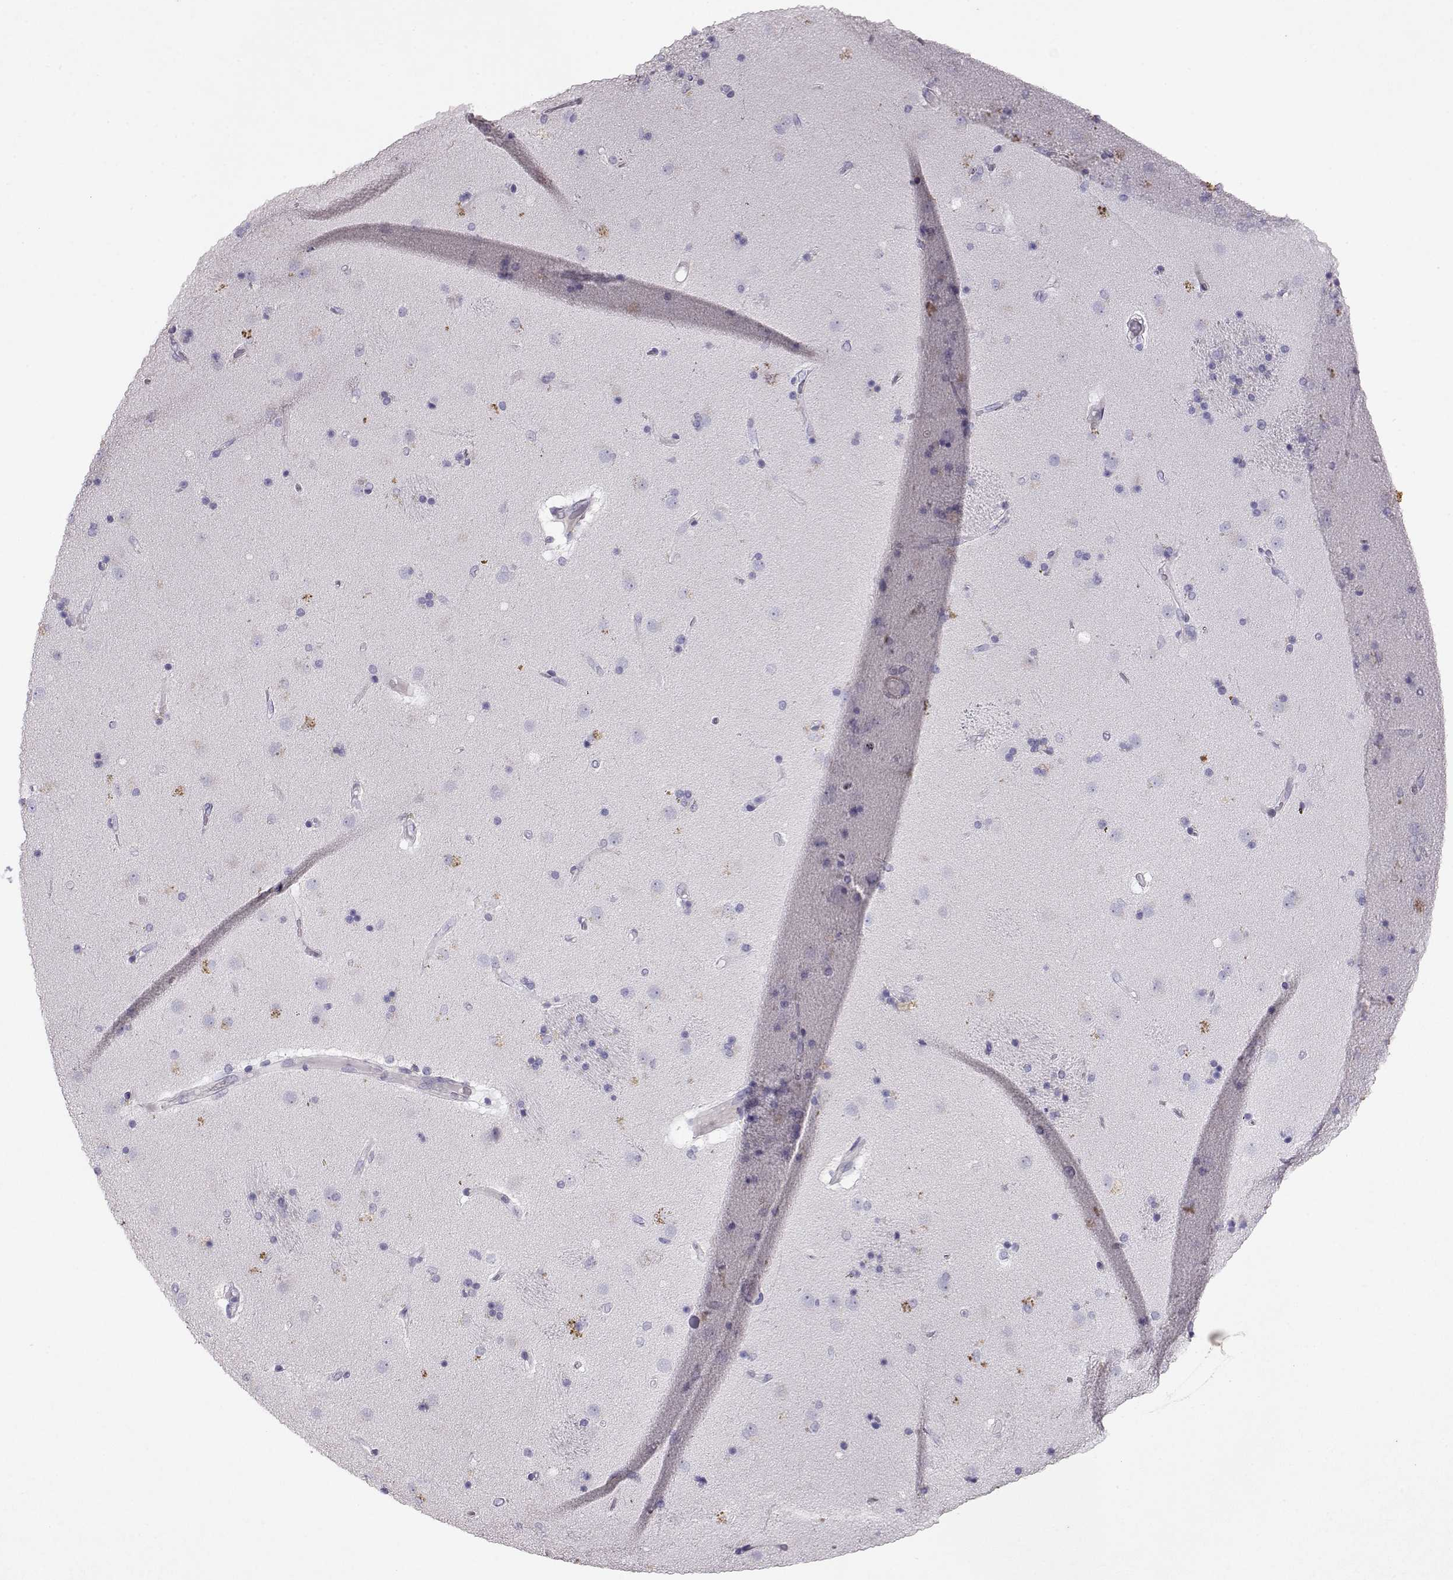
{"staining": {"intensity": "negative", "quantity": "none", "location": "none"}, "tissue": "caudate", "cell_type": "Glial cells", "image_type": "normal", "snomed": [{"axis": "morphology", "description": "Normal tissue, NOS"}, {"axis": "topography", "description": "Lateral ventricle wall"}], "caption": "Immunohistochemical staining of unremarkable caudate shows no significant staining in glial cells.", "gene": "RD3", "patient": {"sex": "male", "age": 54}}